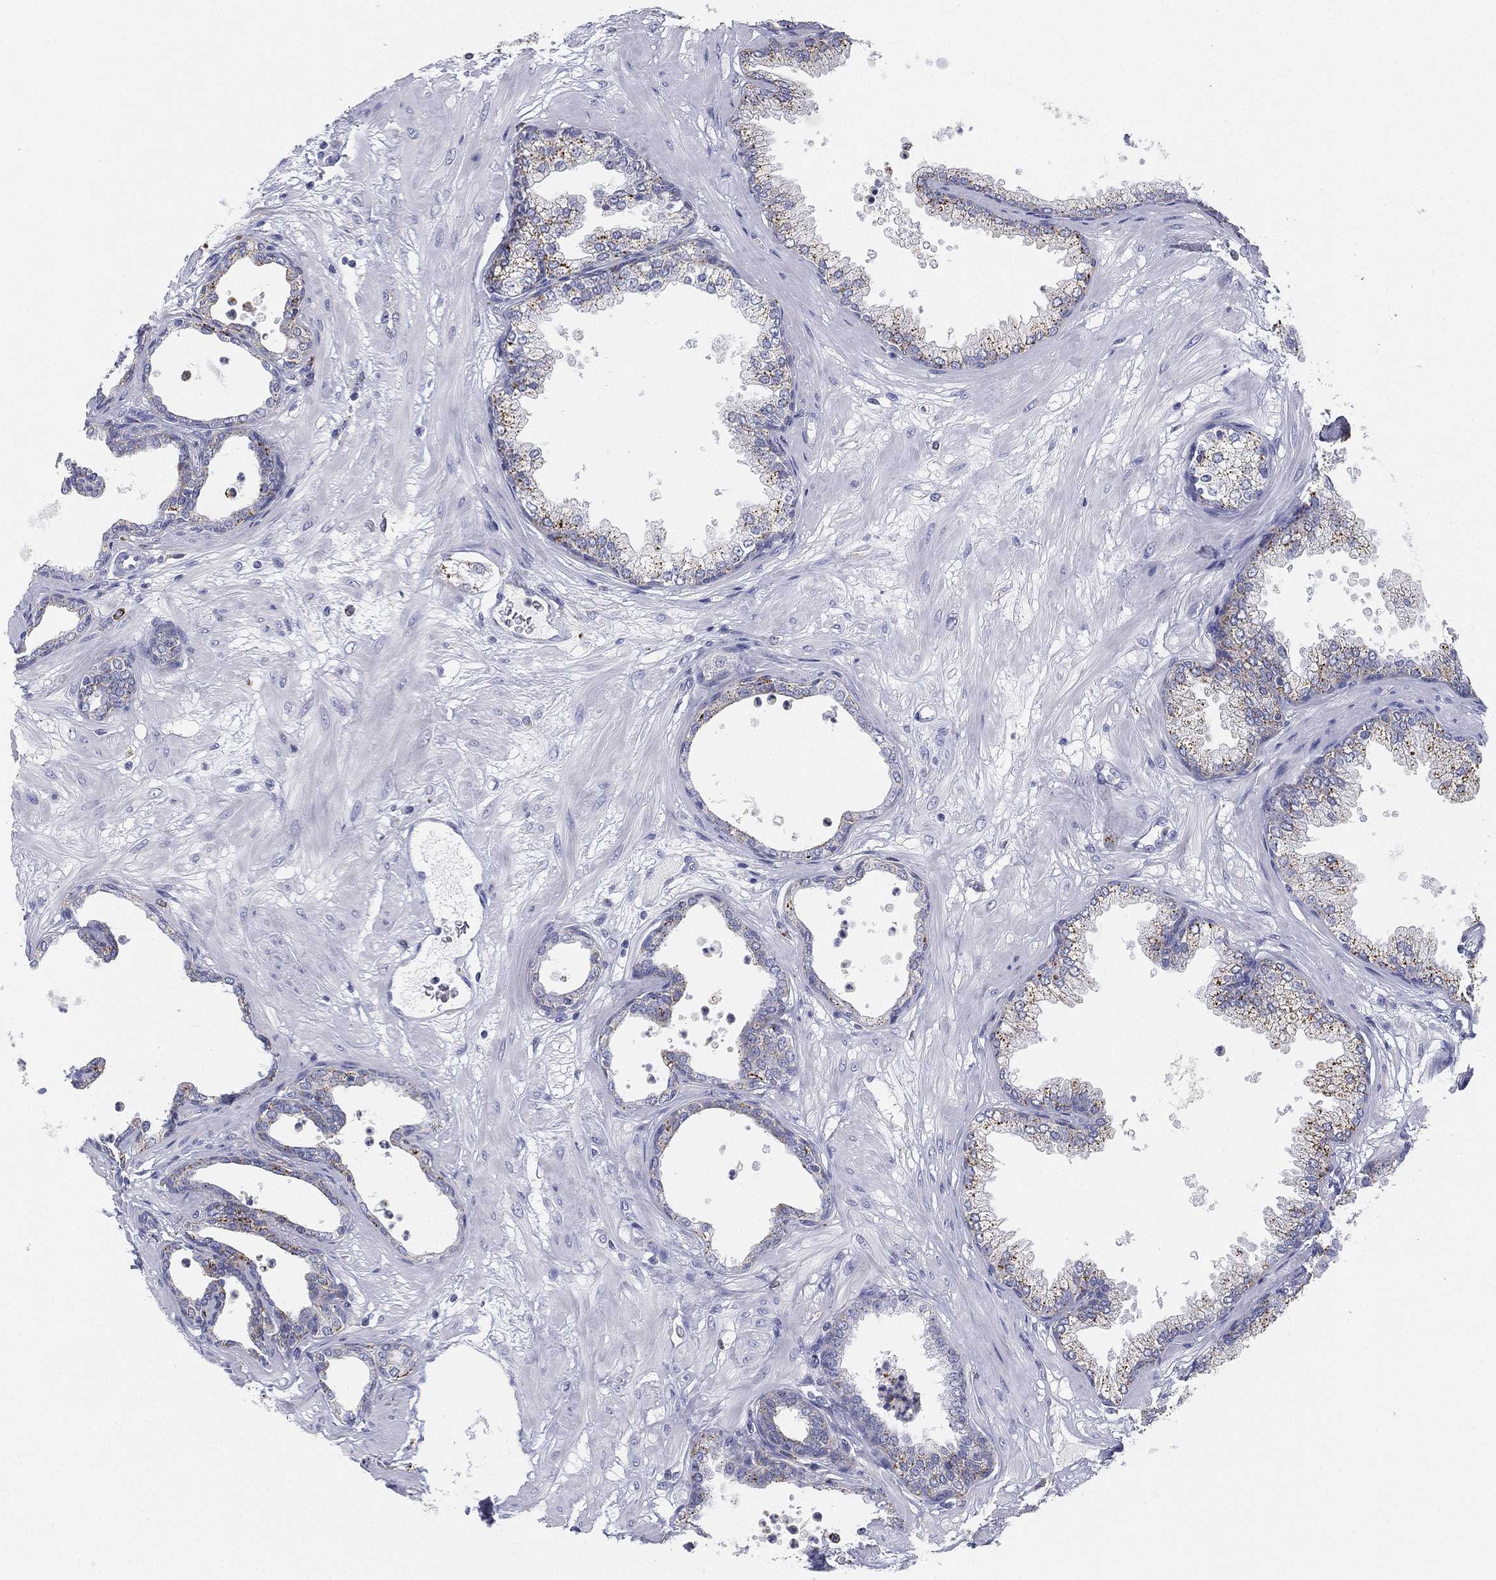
{"staining": {"intensity": "moderate", "quantity": "<25%", "location": "cytoplasmic/membranous"}, "tissue": "prostate", "cell_type": "Glandular cells", "image_type": "normal", "snomed": [{"axis": "morphology", "description": "Normal tissue, NOS"}, {"axis": "topography", "description": "Prostate"}], "caption": "Immunohistochemistry image of unremarkable human prostate stained for a protein (brown), which exhibits low levels of moderate cytoplasmic/membranous expression in about <25% of glandular cells.", "gene": "NPC2", "patient": {"sex": "male", "age": 37}}